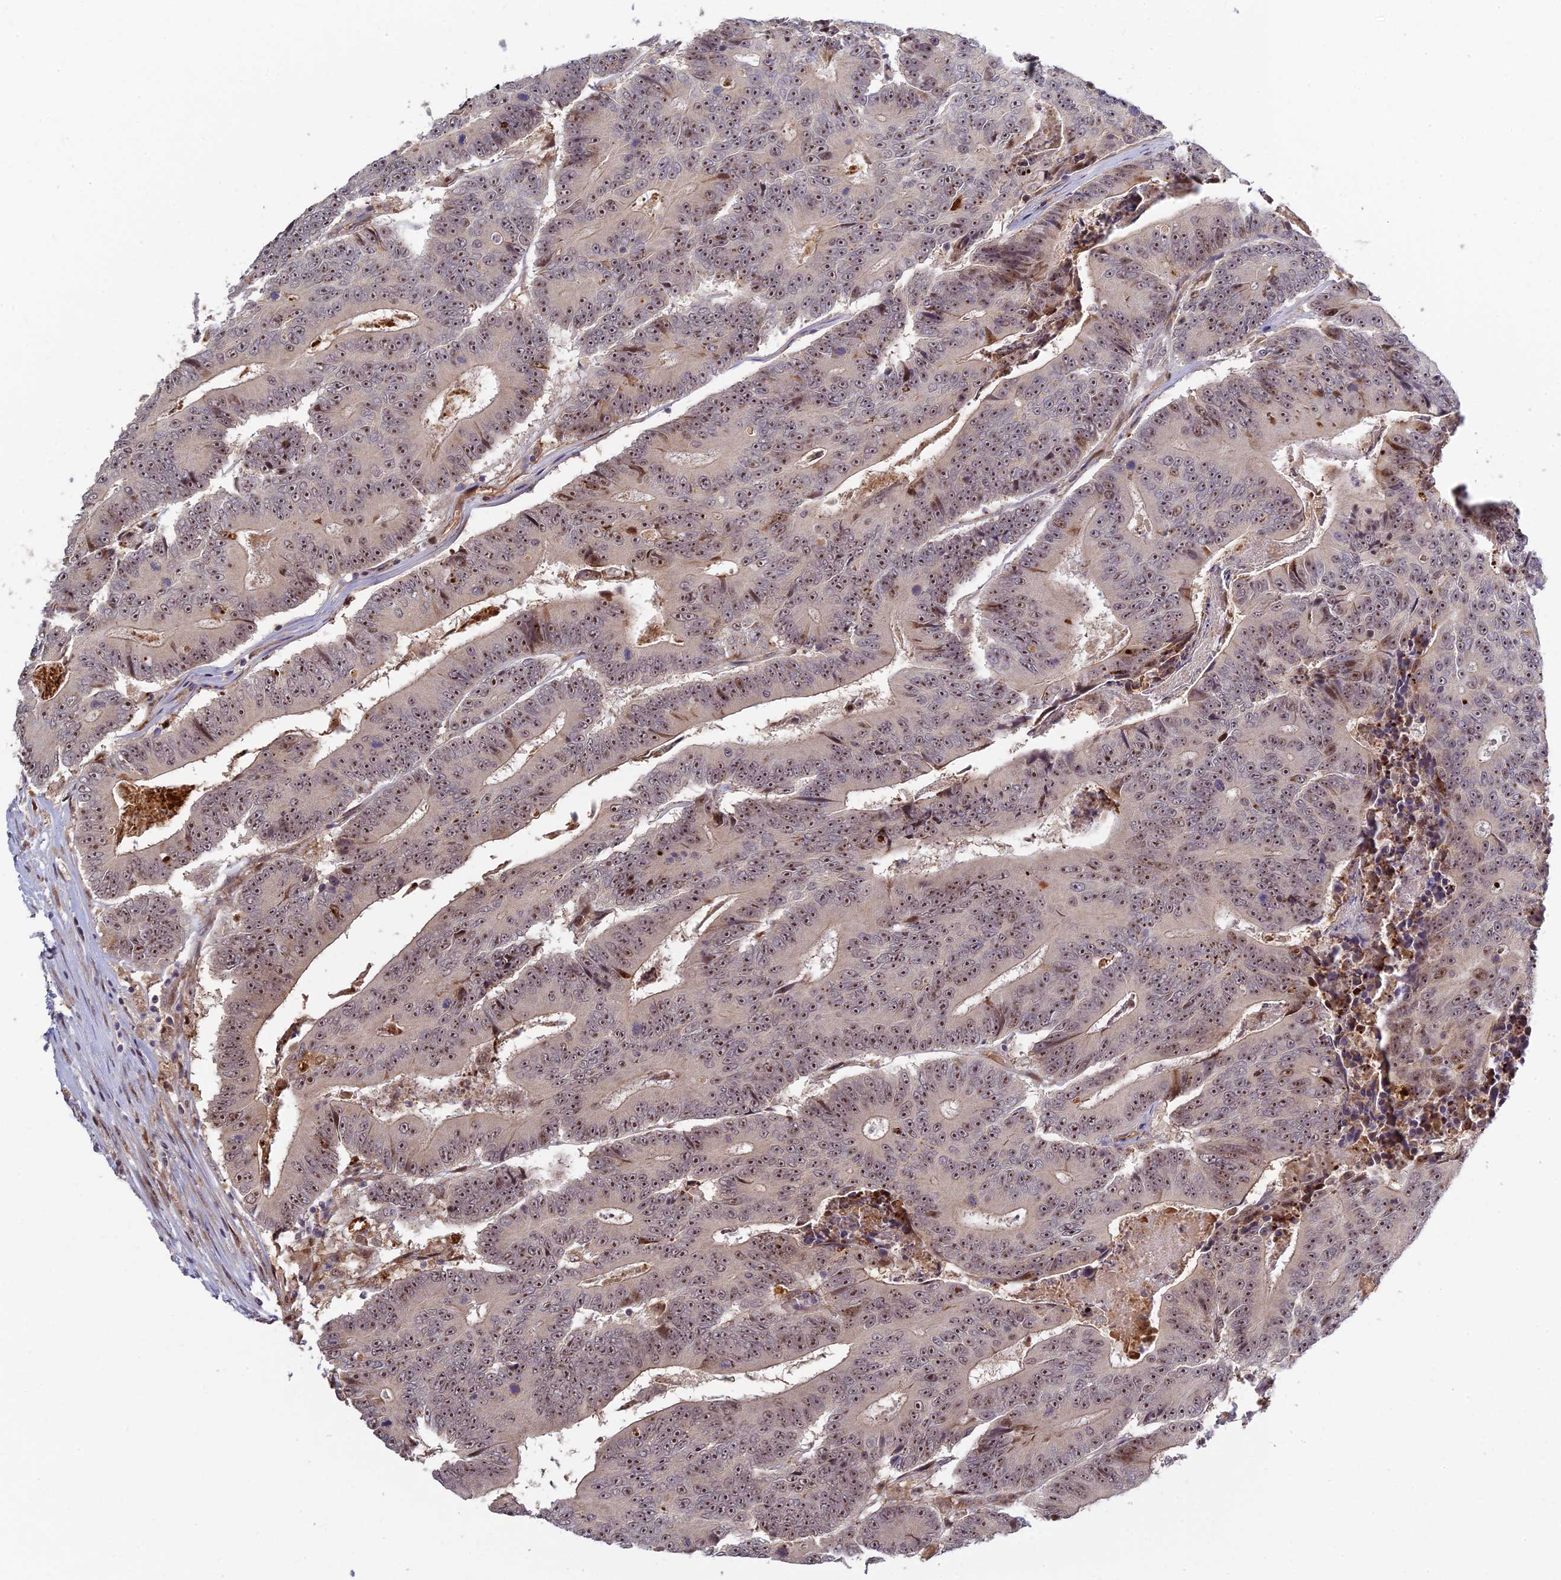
{"staining": {"intensity": "strong", "quantity": ">75%", "location": "nuclear"}, "tissue": "colorectal cancer", "cell_type": "Tumor cells", "image_type": "cancer", "snomed": [{"axis": "morphology", "description": "Adenocarcinoma, NOS"}, {"axis": "topography", "description": "Colon"}], "caption": "An image of colorectal adenocarcinoma stained for a protein demonstrates strong nuclear brown staining in tumor cells.", "gene": "UFSP2", "patient": {"sex": "male", "age": 83}}